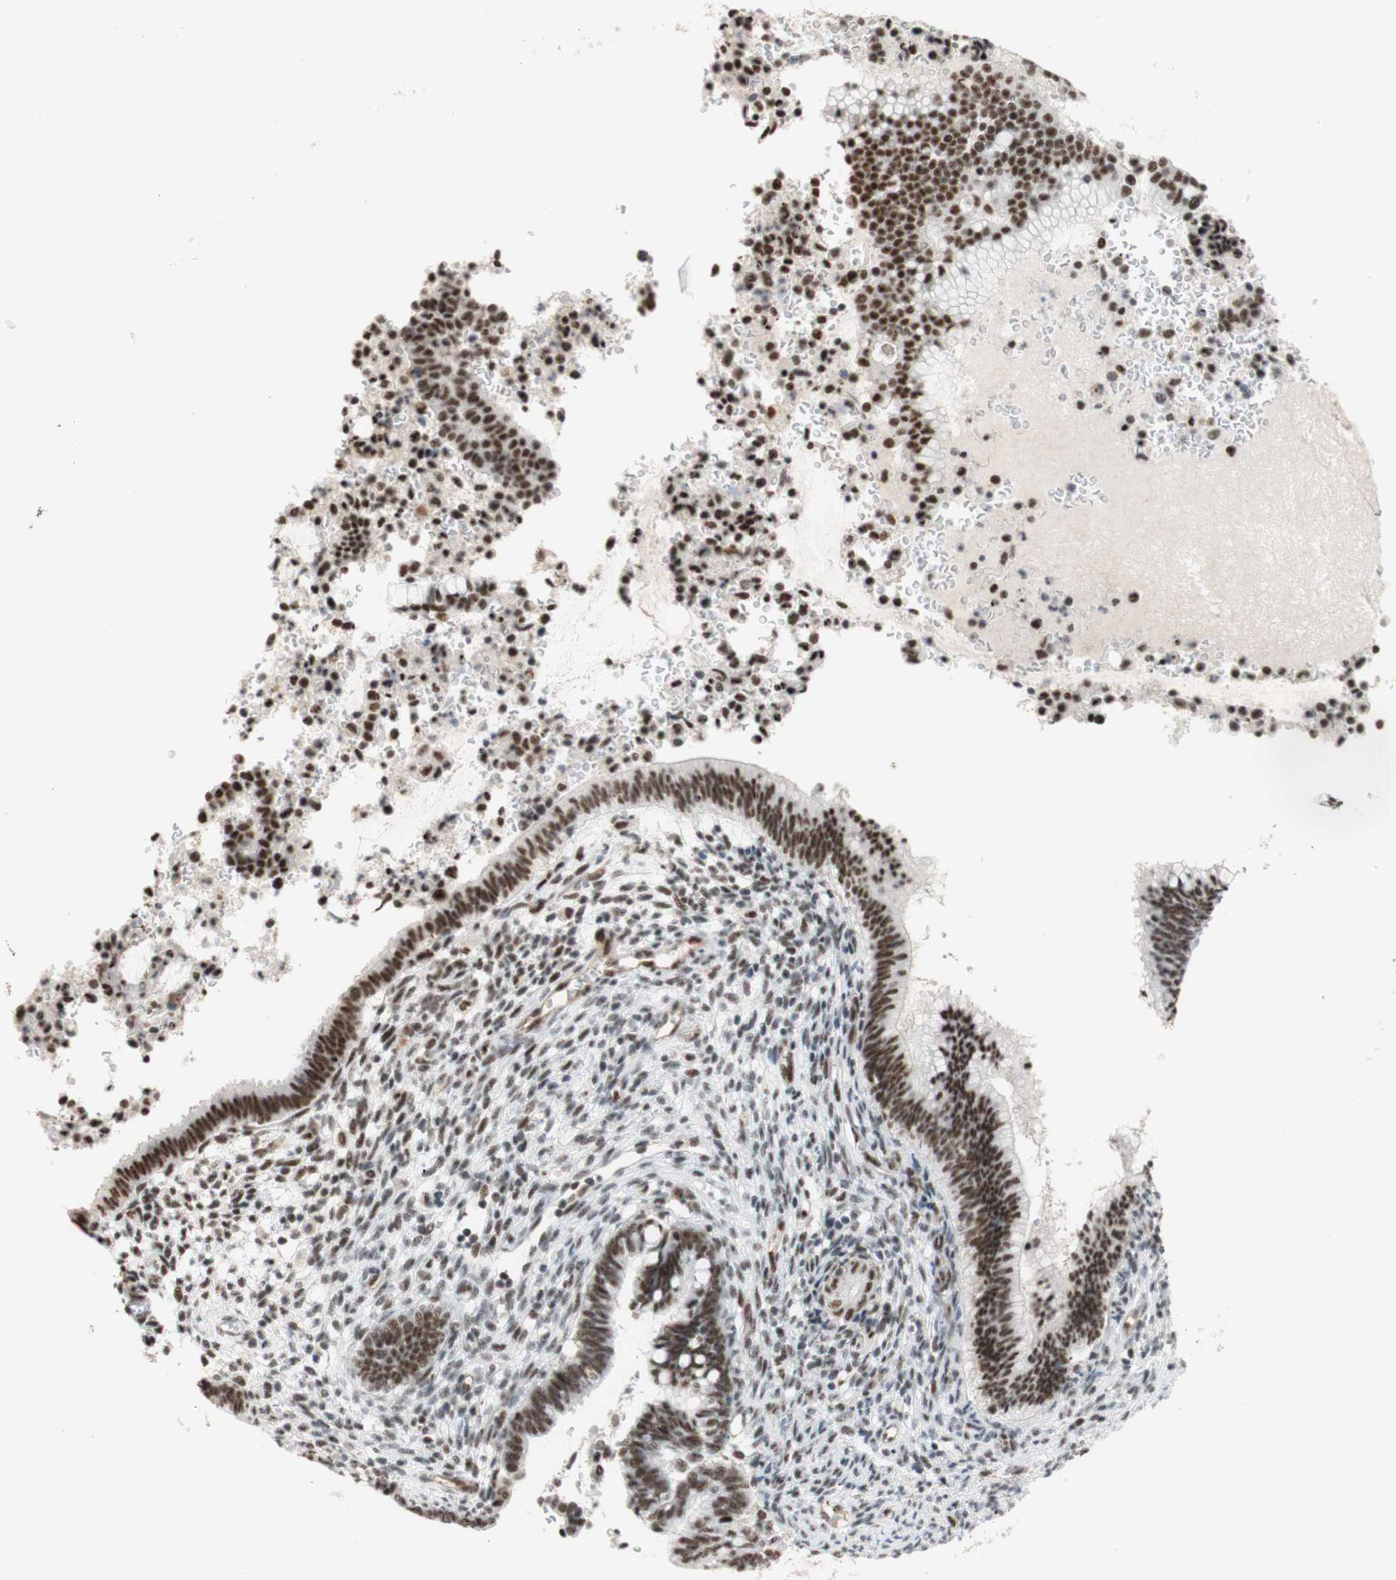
{"staining": {"intensity": "moderate", "quantity": ">75%", "location": "nuclear"}, "tissue": "cervical cancer", "cell_type": "Tumor cells", "image_type": "cancer", "snomed": [{"axis": "morphology", "description": "Adenocarcinoma, NOS"}, {"axis": "topography", "description": "Cervix"}], "caption": "High-power microscopy captured an immunohistochemistry (IHC) micrograph of cervical cancer, revealing moderate nuclear expression in about >75% of tumor cells.", "gene": "SAP18", "patient": {"sex": "female", "age": 44}}